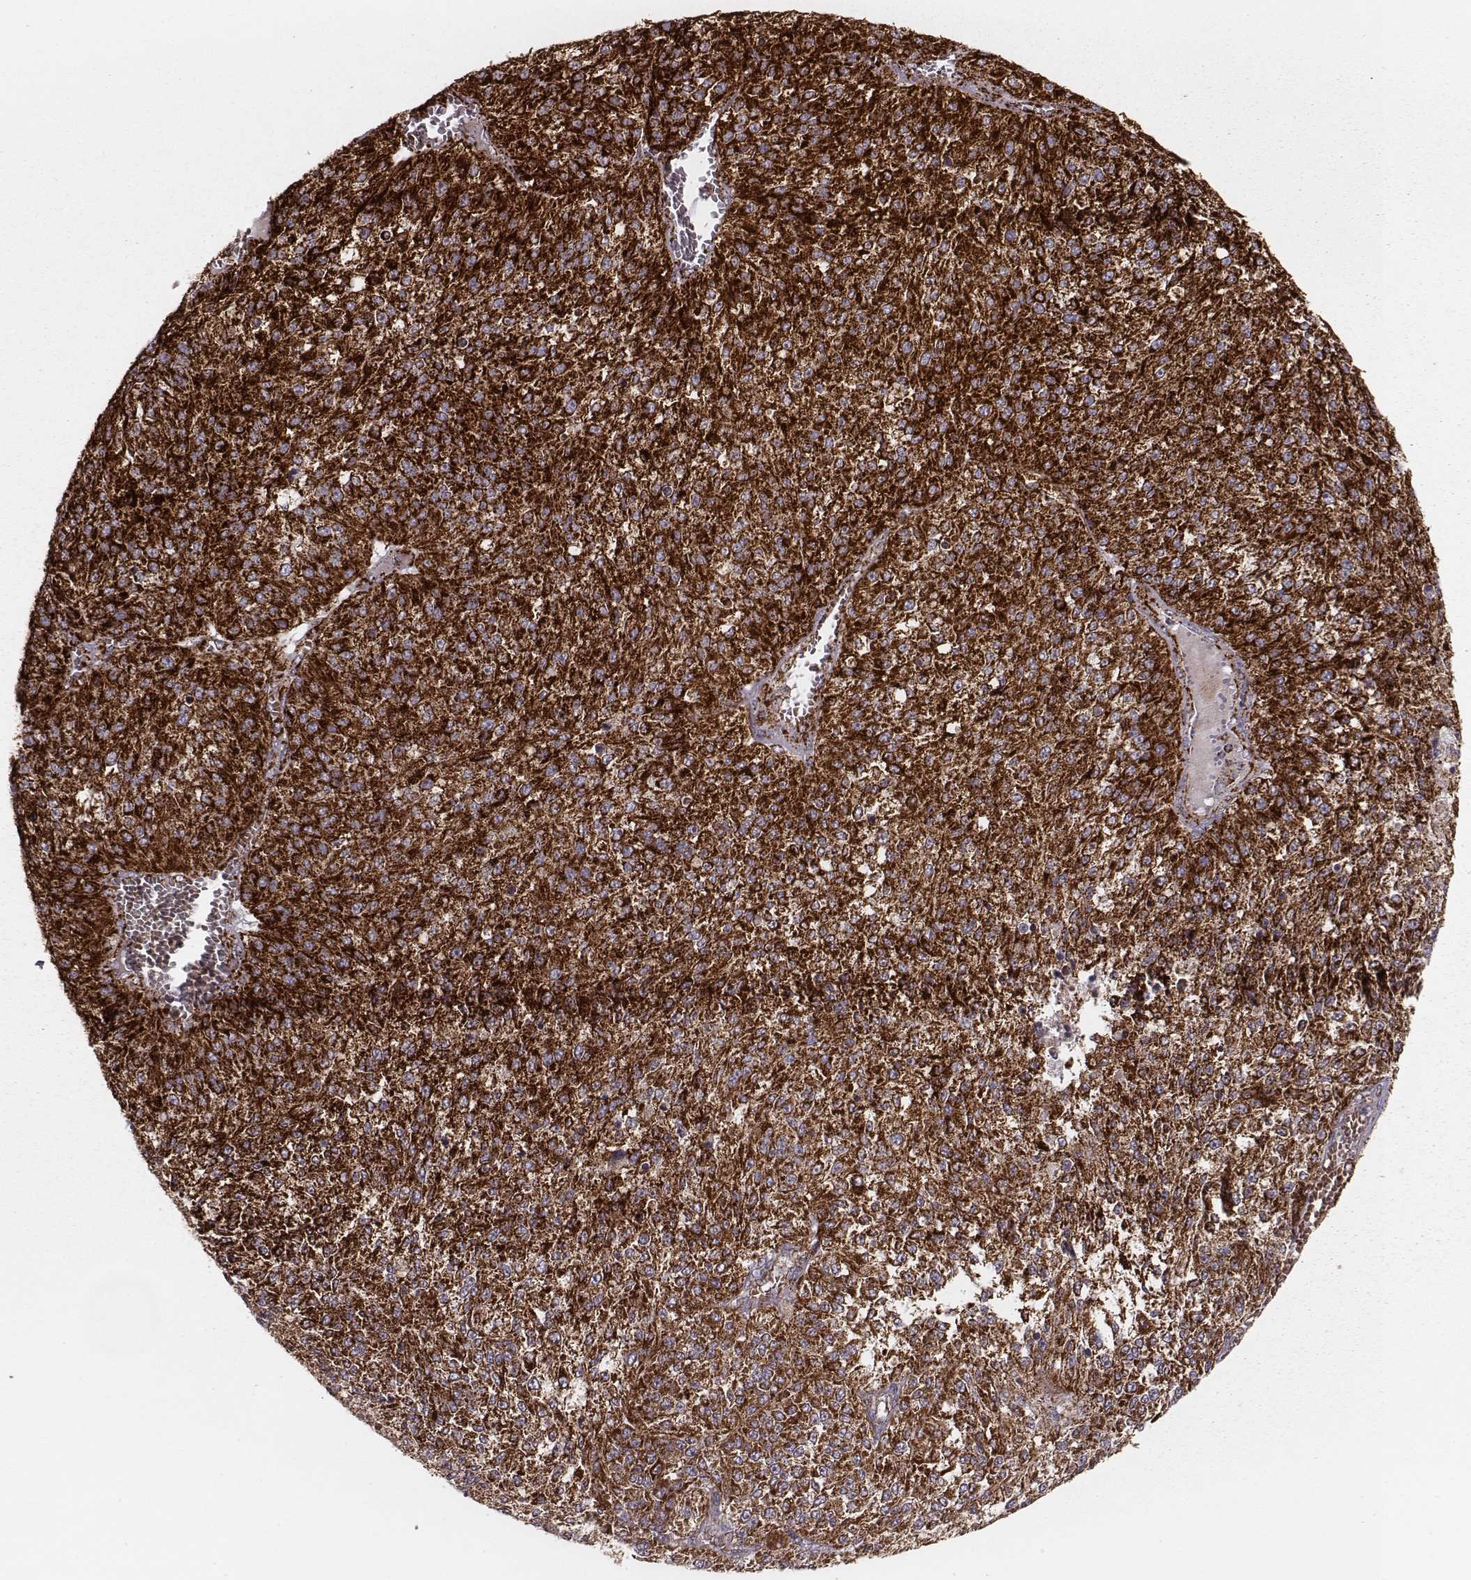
{"staining": {"intensity": "strong", "quantity": ">75%", "location": "cytoplasmic/membranous"}, "tissue": "melanoma", "cell_type": "Tumor cells", "image_type": "cancer", "snomed": [{"axis": "morphology", "description": "Malignant melanoma, Metastatic site"}, {"axis": "topography", "description": "Lymph node"}], "caption": "This is an image of immunohistochemistry staining of melanoma, which shows strong staining in the cytoplasmic/membranous of tumor cells.", "gene": "TUFM", "patient": {"sex": "female", "age": 64}}